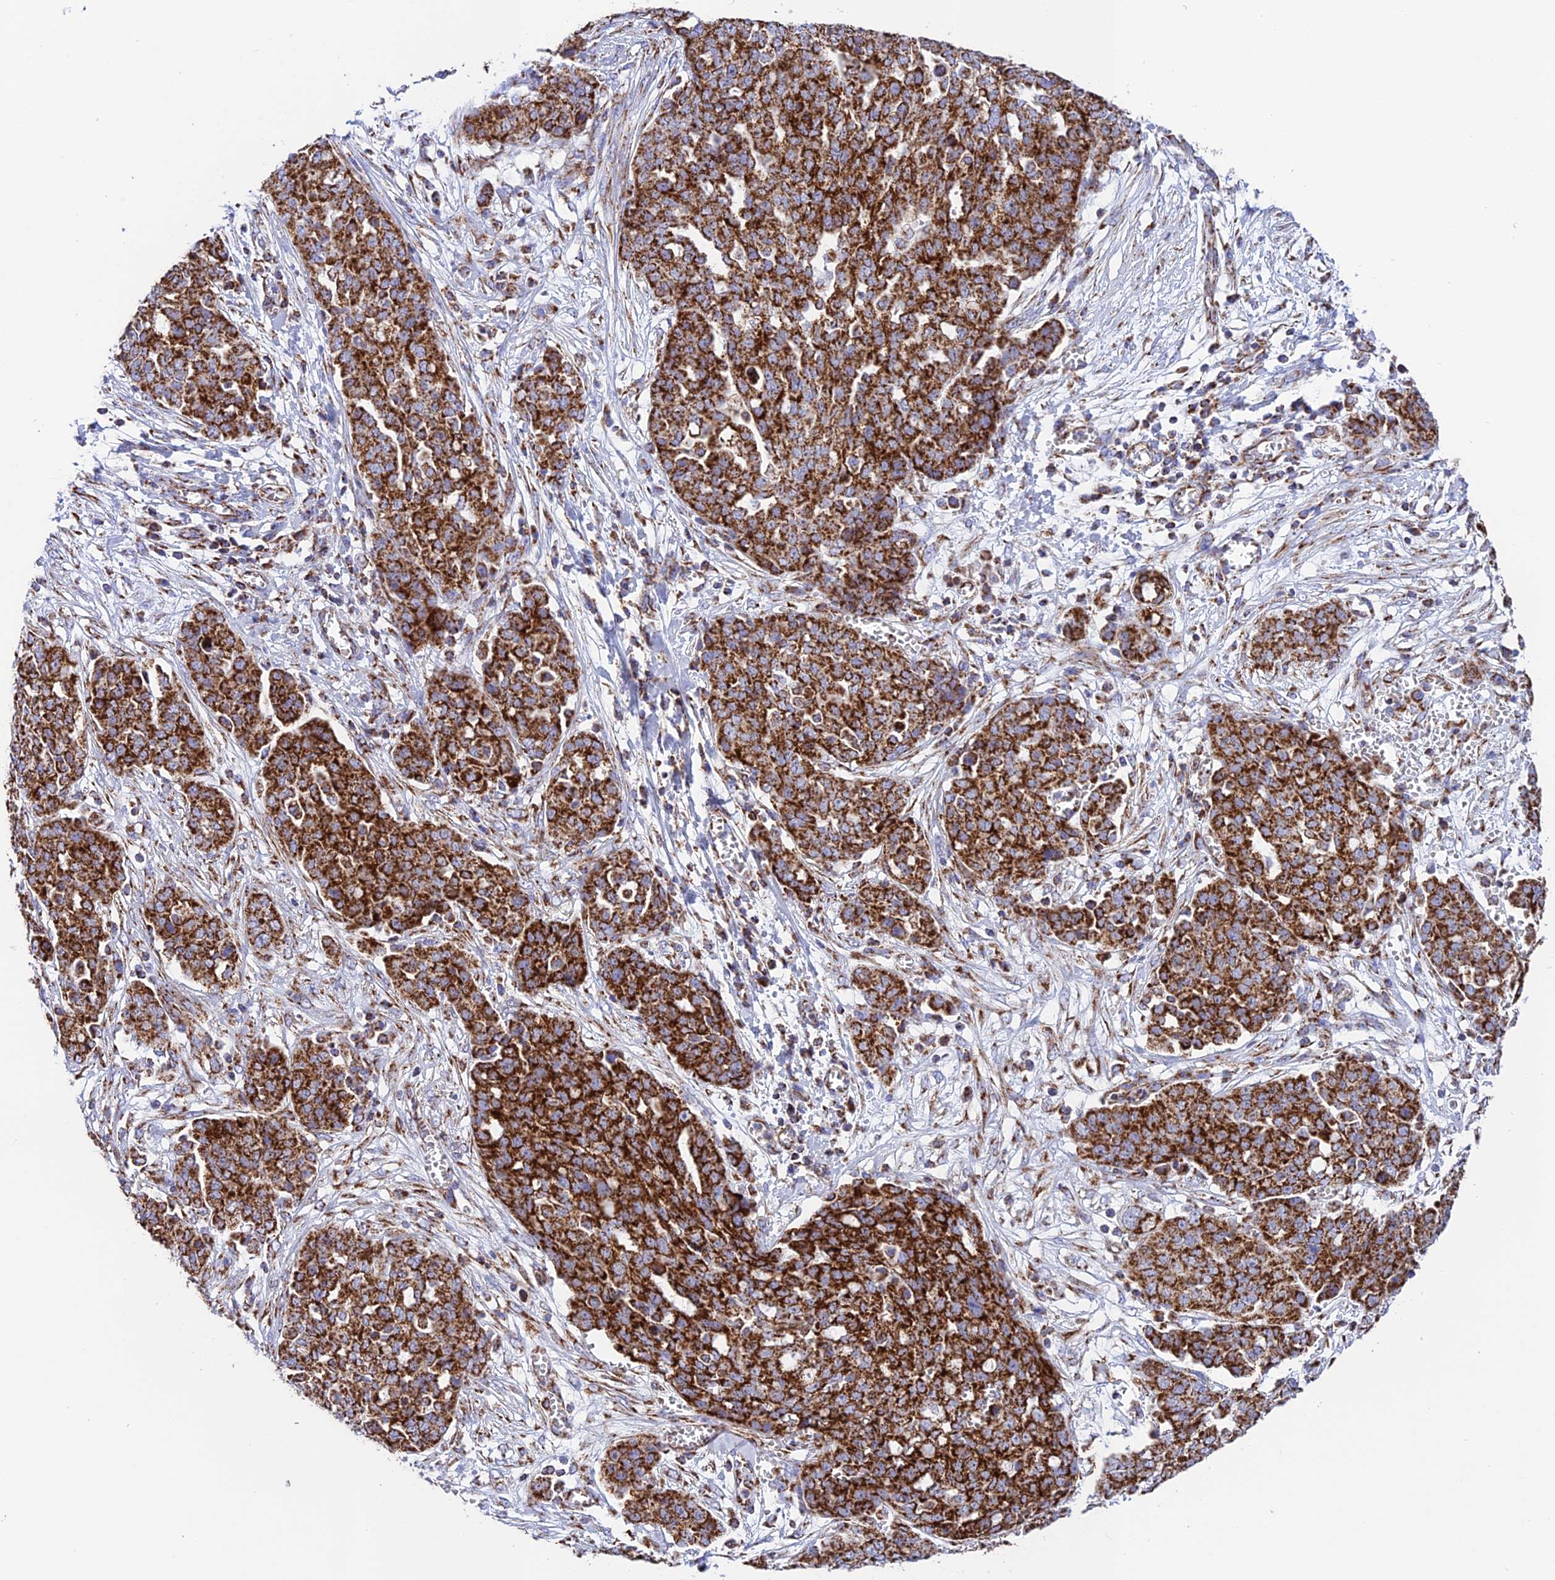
{"staining": {"intensity": "strong", "quantity": ">75%", "location": "cytoplasmic/membranous"}, "tissue": "ovarian cancer", "cell_type": "Tumor cells", "image_type": "cancer", "snomed": [{"axis": "morphology", "description": "Cystadenocarcinoma, serous, NOS"}, {"axis": "topography", "description": "Soft tissue"}, {"axis": "topography", "description": "Ovary"}], "caption": "Immunohistochemical staining of human ovarian cancer shows strong cytoplasmic/membranous protein positivity in approximately >75% of tumor cells.", "gene": "CHCHD3", "patient": {"sex": "female", "age": 57}}